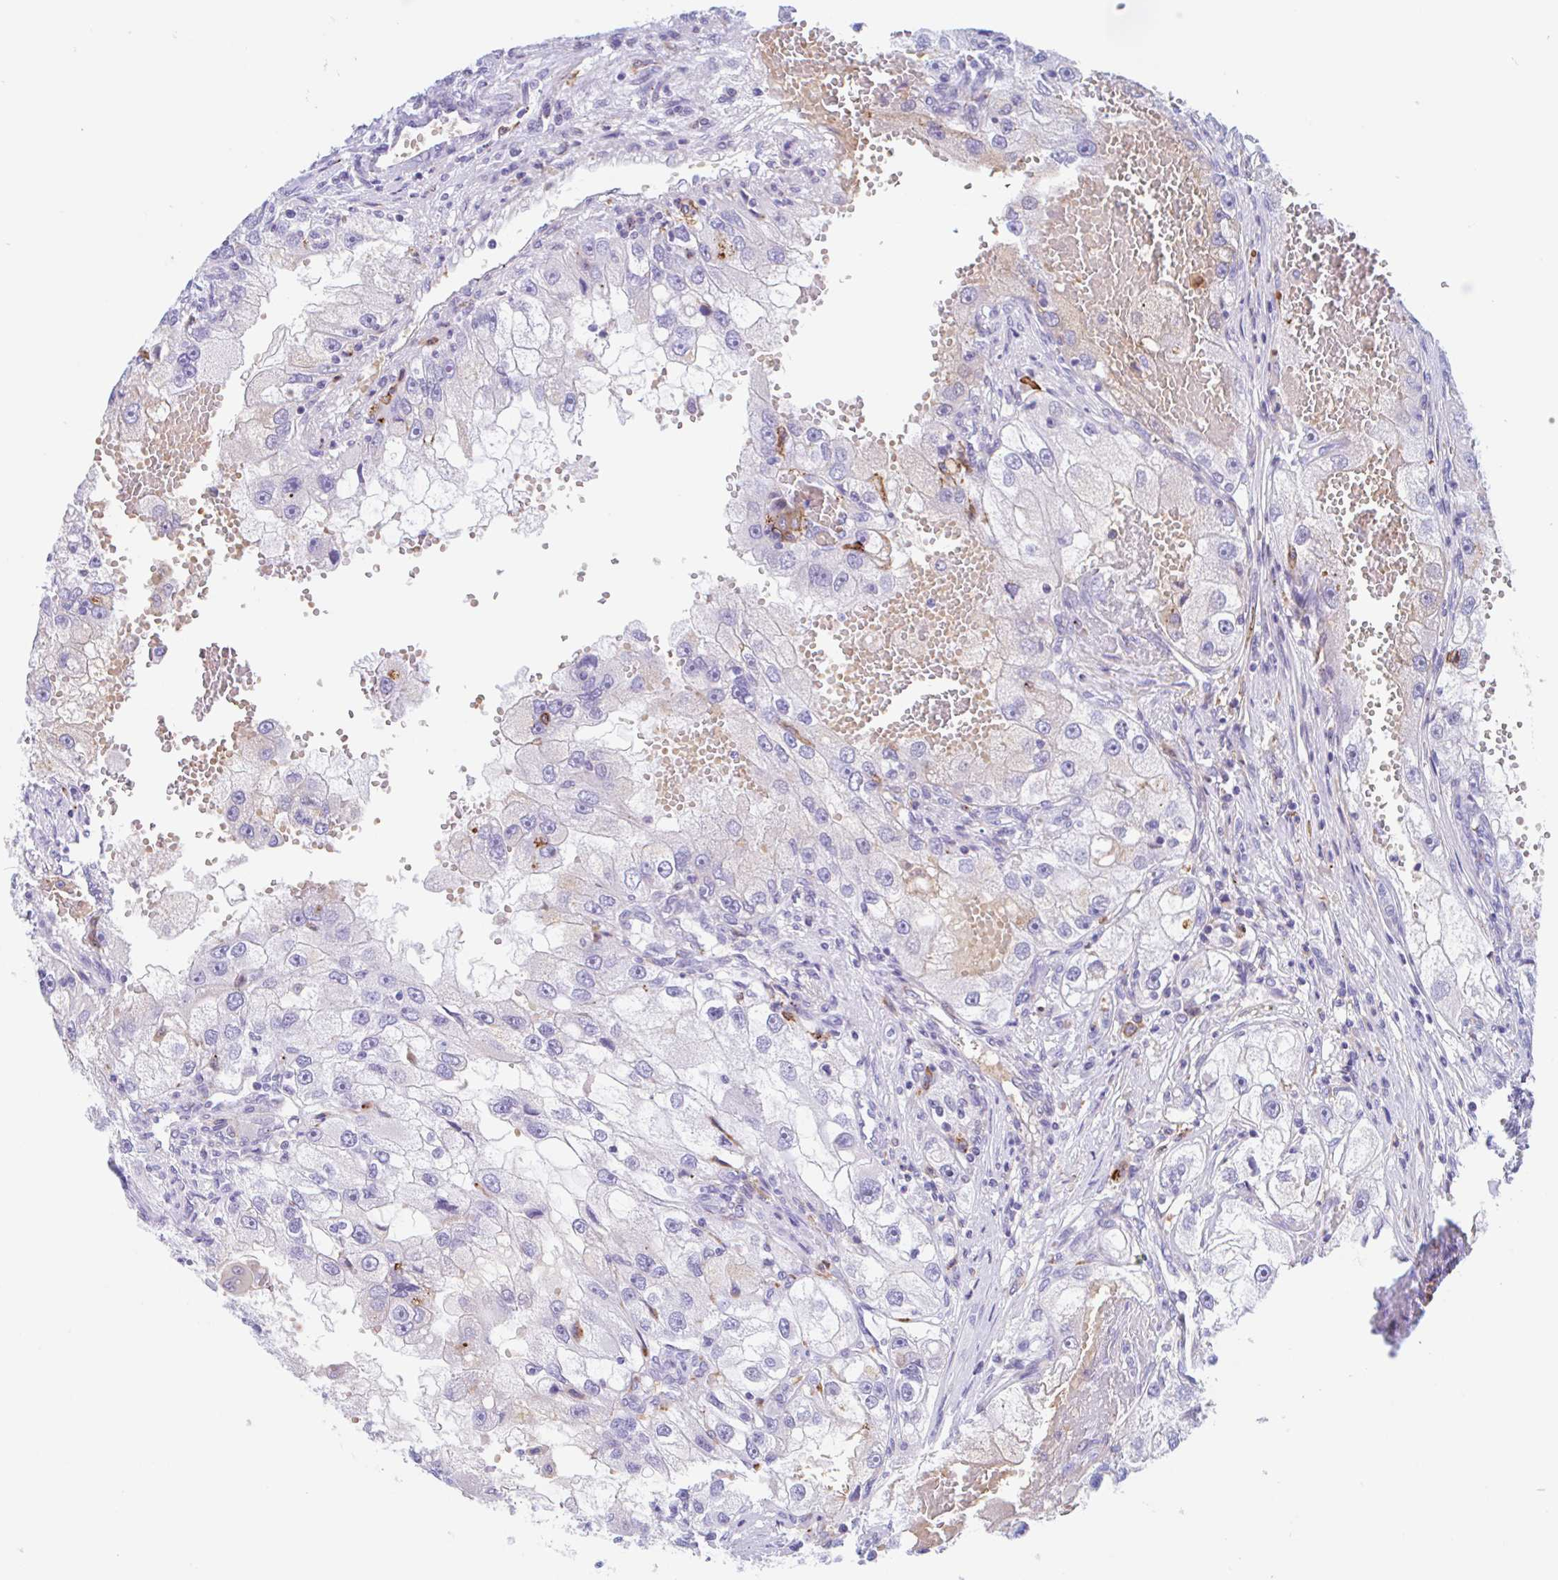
{"staining": {"intensity": "negative", "quantity": "none", "location": "none"}, "tissue": "renal cancer", "cell_type": "Tumor cells", "image_type": "cancer", "snomed": [{"axis": "morphology", "description": "Adenocarcinoma, NOS"}, {"axis": "topography", "description": "Kidney"}], "caption": "Human renal cancer (adenocarcinoma) stained for a protein using IHC reveals no staining in tumor cells.", "gene": "ANKRD9", "patient": {"sex": "male", "age": 63}}